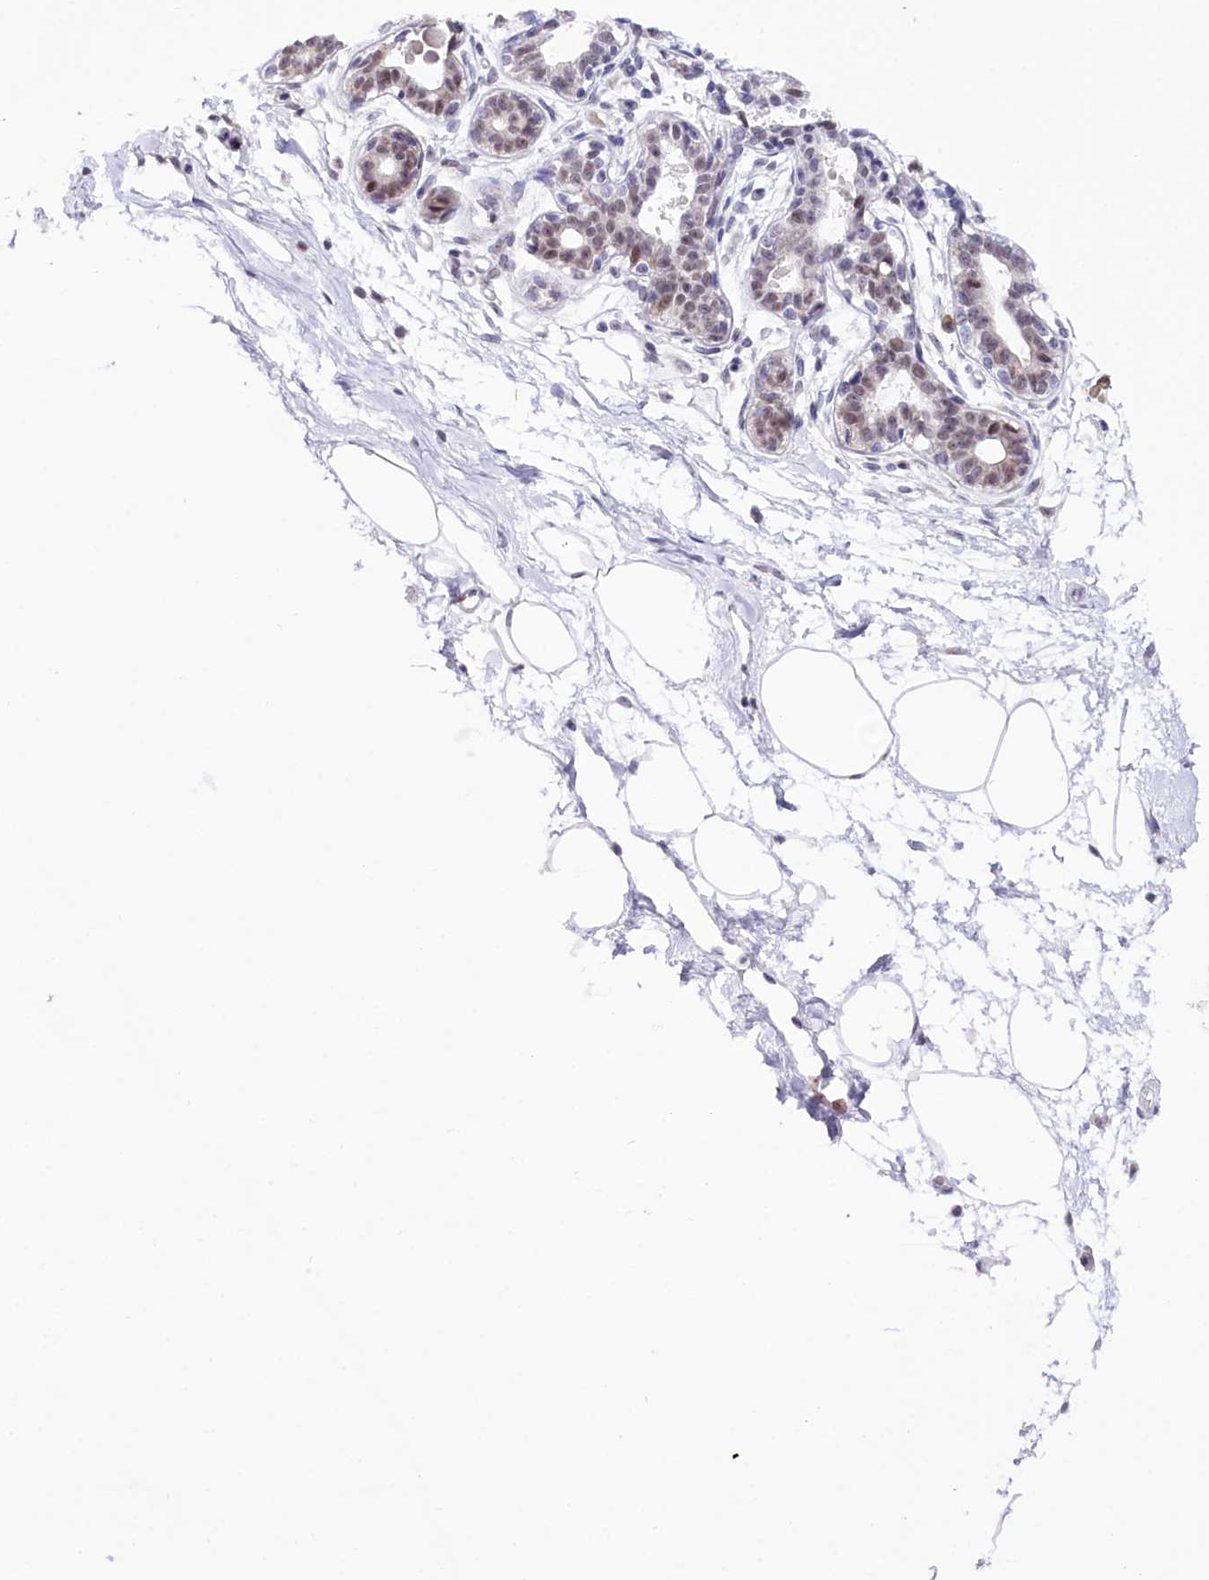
{"staining": {"intensity": "negative", "quantity": "none", "location": "none"}, "tissue": "breast", "cell_type": "Adipocytes", "image_type": "normal", "snomed": [{"axis": "morphology", "description": "Normal tissue, NOS"}, {"axis": "topography", "description": "Breast"}], "caption": "A high-resolution image shows IHC staining of normal breast, which reveals no significant expression in adipocytes.", "gene": "SPATS2", "patient": {"sex": "female", "age": 45}}